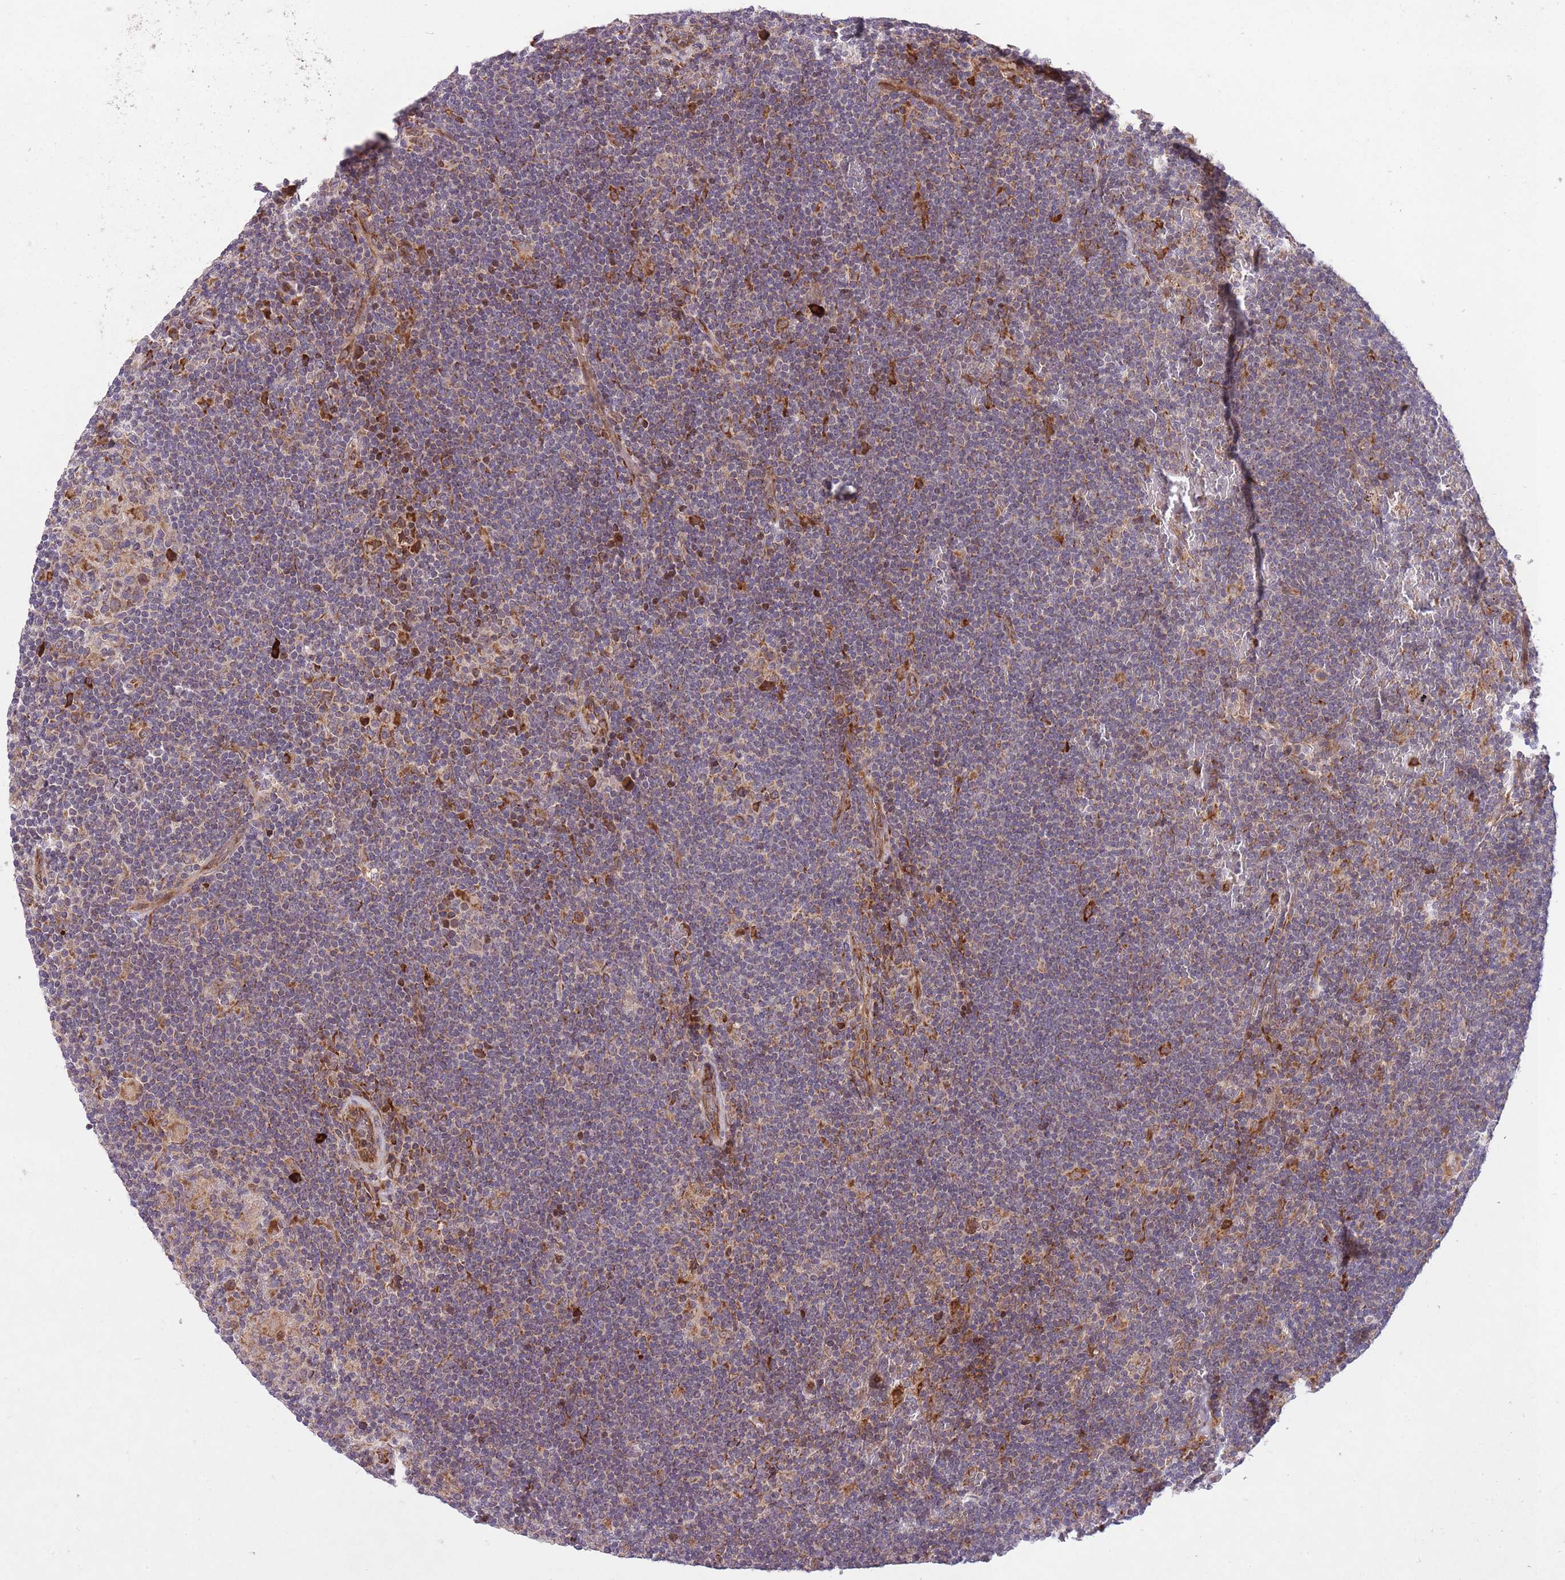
{"staining": {"intensity": "moderate", "quantity": ">75%", "location": "cytoplasmic/membranous"}, "tissue": "lymphoma", "cell_type": "Tumor cells", "image_type": "cancer", "snomed": [{"axis": "morphology", "description": "Hodgkin's disease, NOS"}, {"axis": "topography", "description": "Lymph node"}], "caption": "Tumor cells reveal medium levels of moderate cytoplasmic/membranous positivity in approximately >75% of cells in human Hodgkin's disease.", "gene": "TTLL3", "patient": {"sex": "female", "age": 57}}